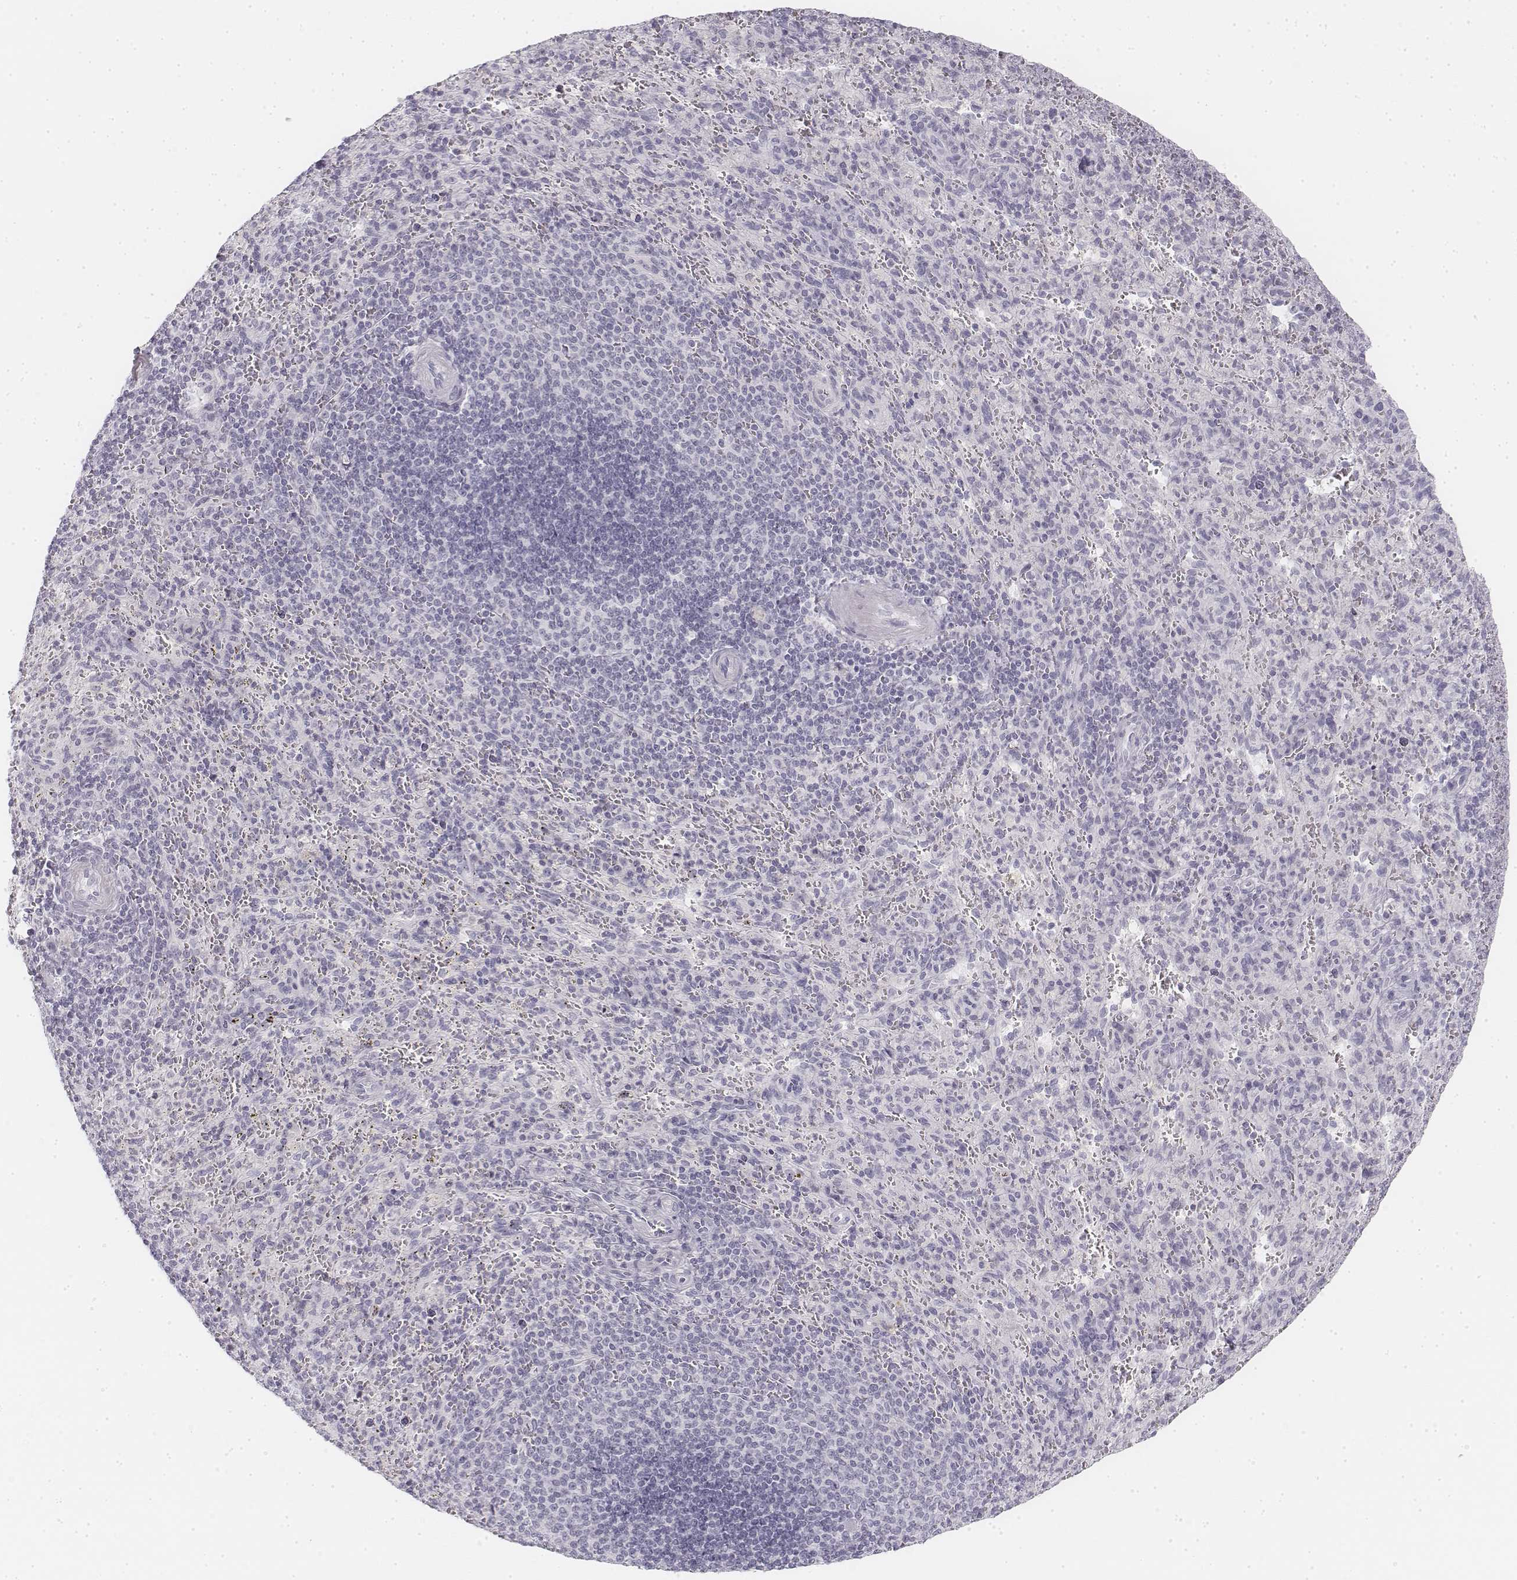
{"staining": {"intensity": "negative", "quantity": "none", "location": "none"}, "tissue": "spleen", "cell_type": "Cells in red pulp", "image_type": "normal", "snomed": [{"axis": "morphology", "description": "Normal tissue, NOS"}, {"axis": "topography", "description": "Spleen"}], "caption": "Immunohistochemistry photomicrograph of normal spleen stained for a protein (brown), which reveals no positivity in cells in red pulp.", "gene": "KRT25", "patient": {"sex": "male", "age": 57}}